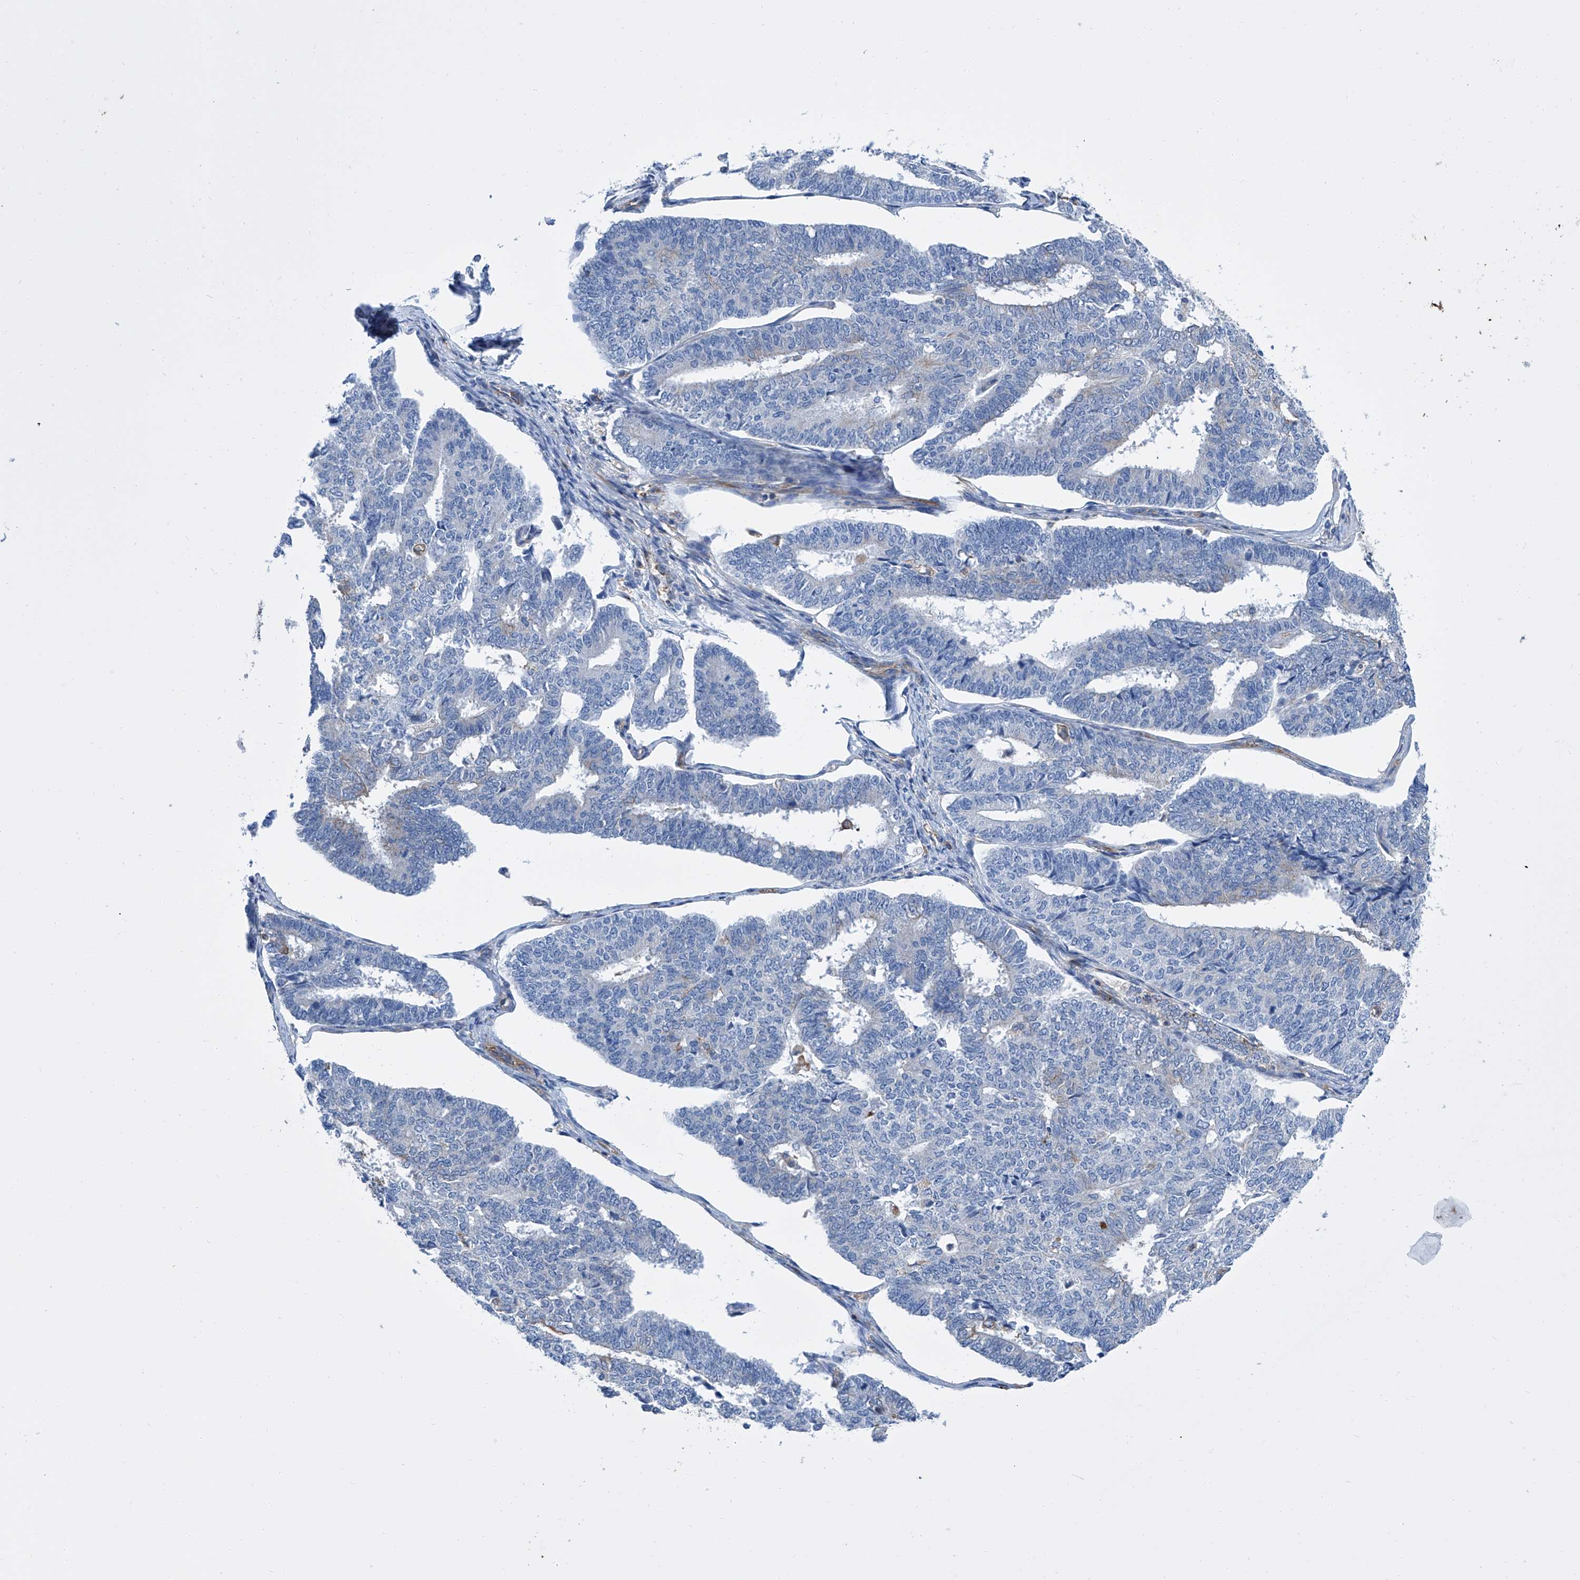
{"staining": {"intensity": "negative", "quantity": "none", "location": "none"}, "tissue": "endometrial cancer", "cell_type": "Tumor cells", "image_type": "cancer", "snomed": [{"axis": "morphology", "description": "Adenocarcinoma, NOS"}, {"axis": "topography", "description": "Endometrium"}], "caption": "Human endometrial cancer (adenocarcinoma) stained for a protein using immunohistochemistry (IHC) demonstrates no staining in tumor cells.", "gene": "GPT", "patient": {"sex": "female", "age": 70}}